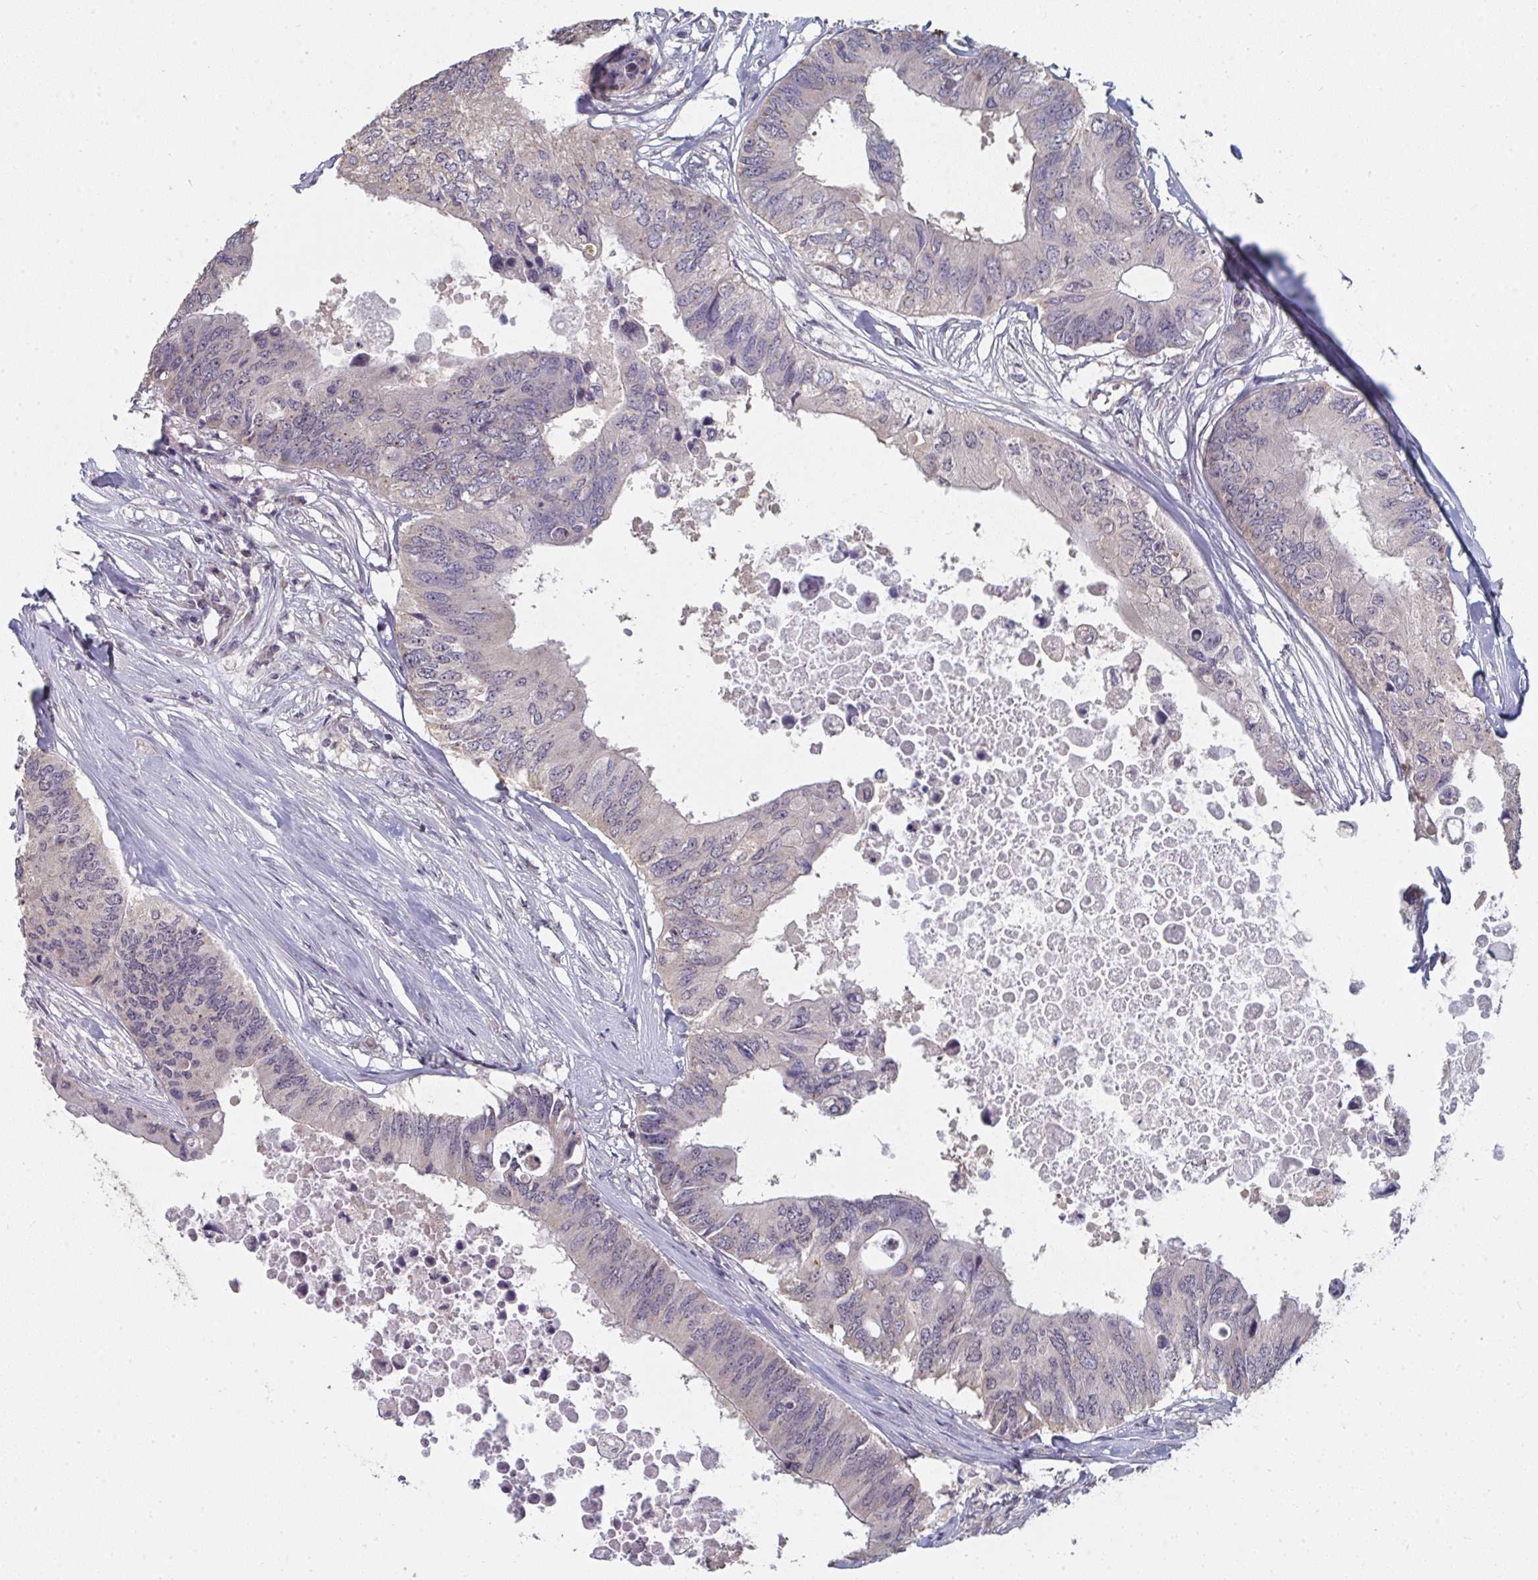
{"staining": {"intensity": "weak", "quantity": "<25%", "location": "cytoplasmic/membranous"}, "tissue": "colorectal cancer", "cell_type": "Tumor cells", "image_type": "cancer", "snomed": [{"axis": "morphology", "description": "Adenocarcinoma, NOS"}, {"axis": "topography", "description": "Colon"}], "caption": "IHC micrograph of neoplastic tissue: human colorectal cancer stained with DAB exhibits no significant protein staining in tumor cells.", "gene": "LIX1", "patient": {"sex": "male", "age": 71}}